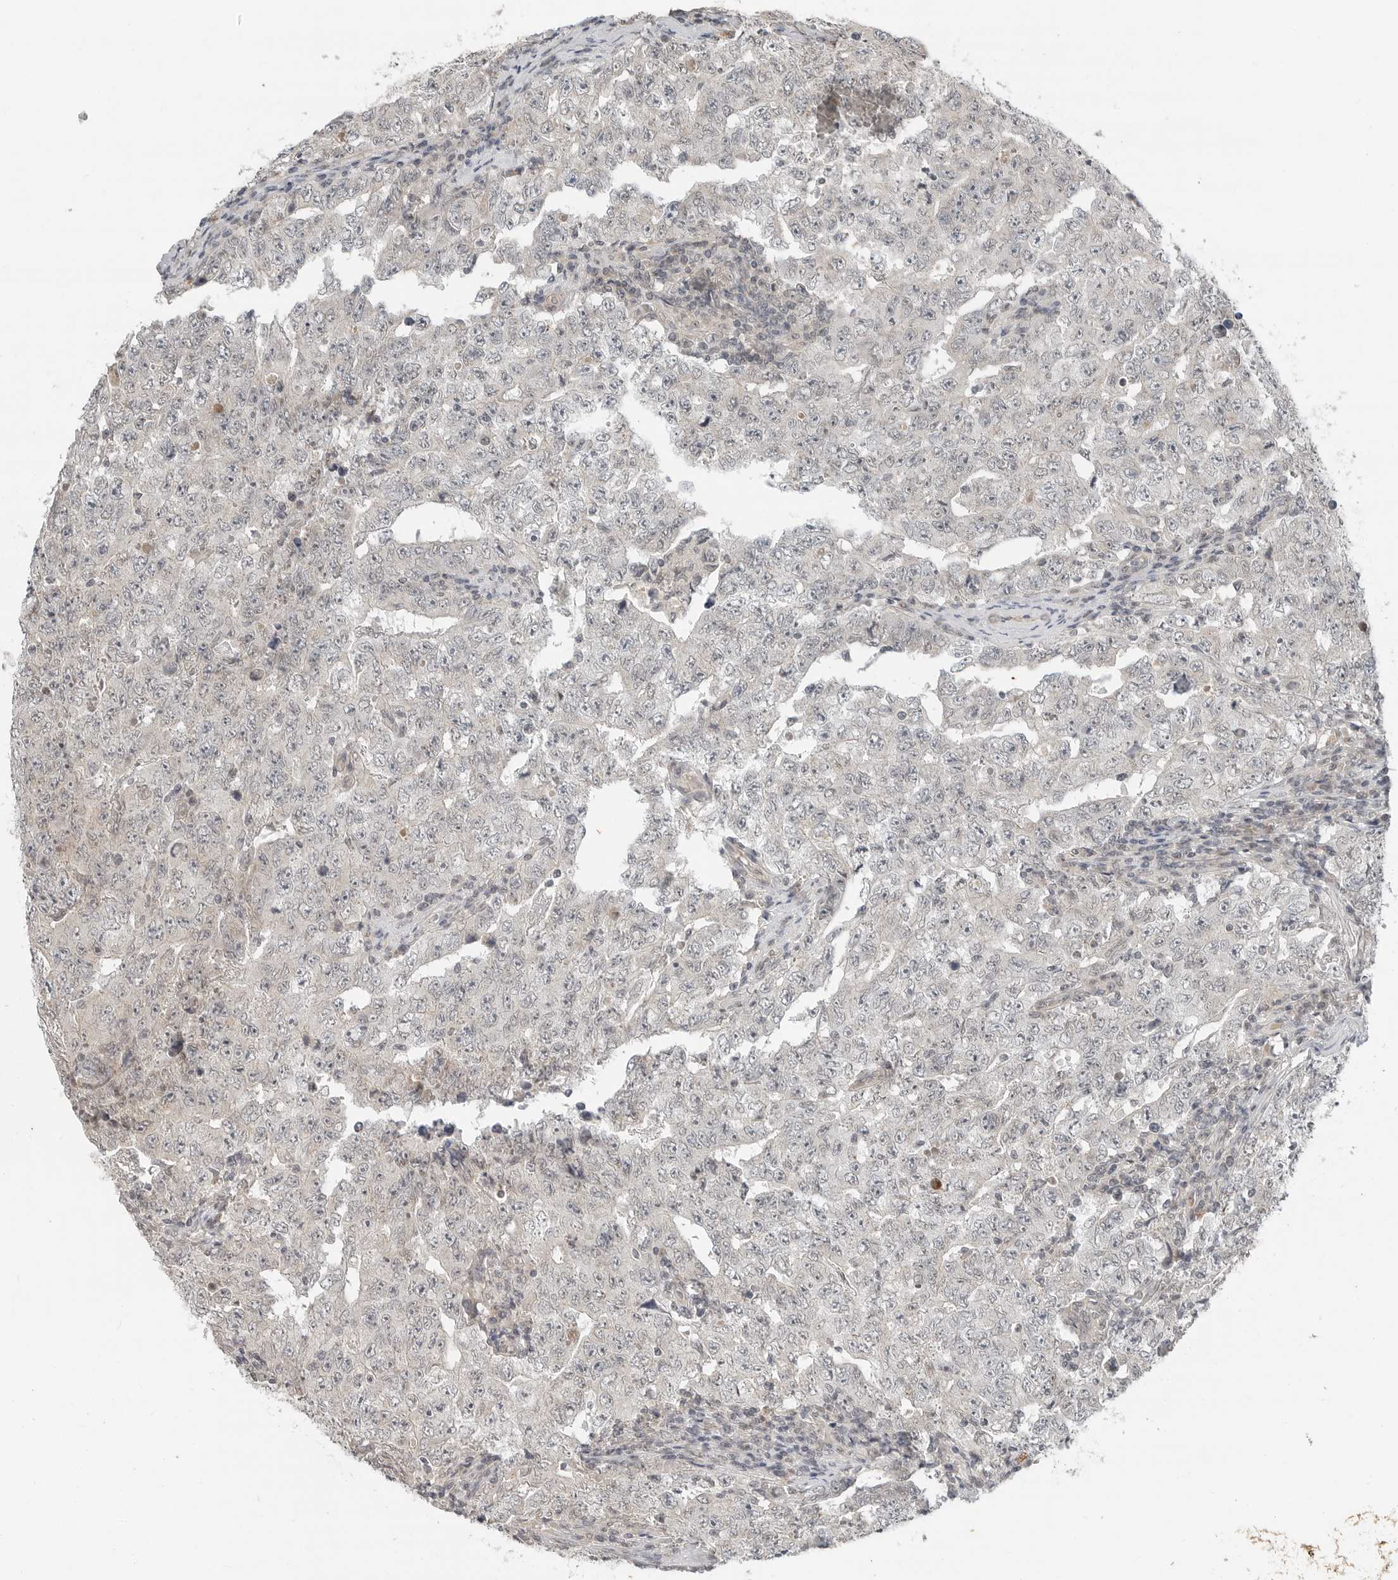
{"staining": {"intensity": "weak", "quantity": "<25%", "location": "cytoplasmic/membranous"}, "tissue": "testis cancer", "cell_type": "Tumor cells", "image_type": "cancer", "snomed": [{"axis": "morphology", "description": "Carcinoma, Embryonal, NOS"}, {"axis": "topography", "description": "Testis"}], "caption": "High power microscopy micrograph of an immunohistochemistry (IHC) photomicrograph of testis embryonal carcinoma, revealing no significant positivity in tumor cells.", "gene": "FCRLB", "patient": {"sex": "male", "age": 26}}